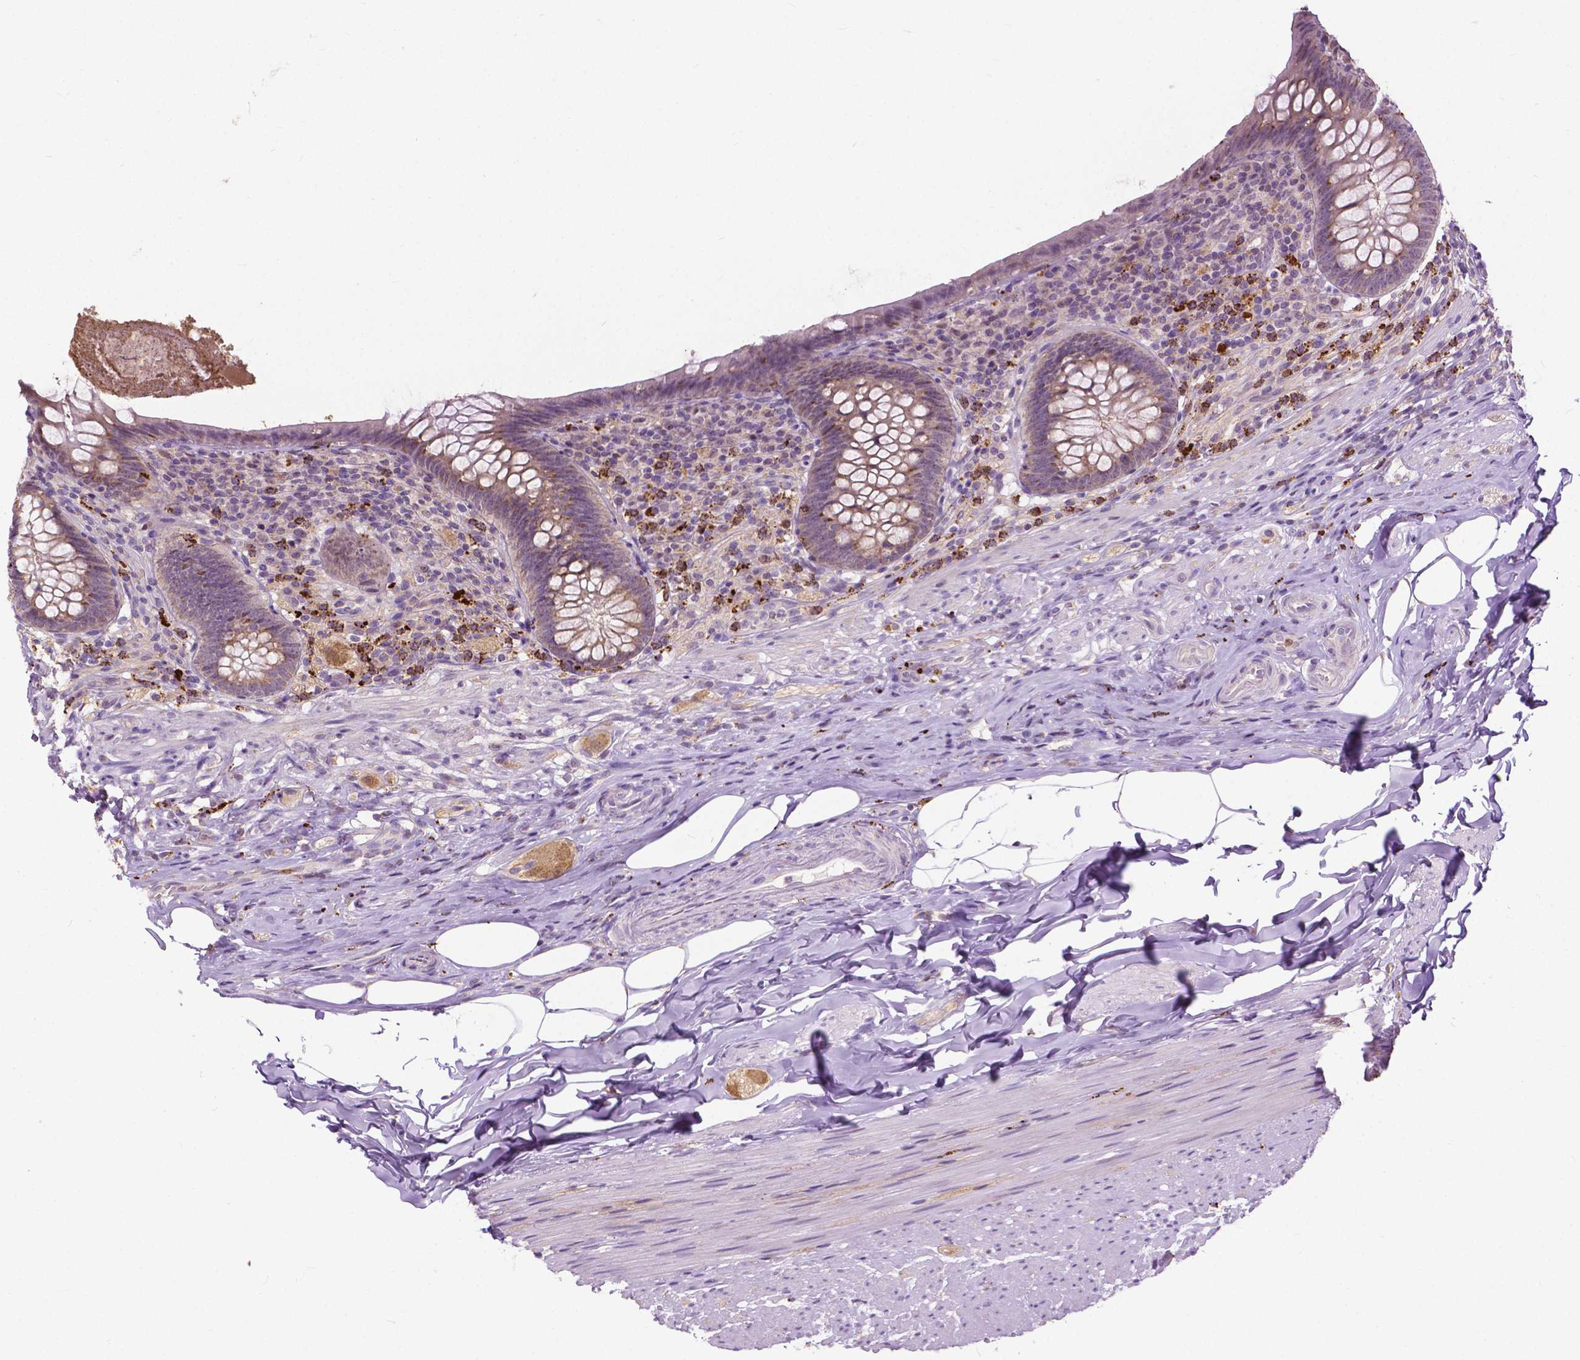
{"staining": {"intensity": "weak", "quantity": "25%-75%", "location": "cytoplasmic/membranous"}, "tissue": "appendix", "cell_type": "Glandular cells", "image_type": "normal", "snomed": [{"axis": "morphology", "description": "Normal tissue, NOS"}, {"axis": "topography", "description": "Appendix"}], "caption": "The image shows staining of unremarkable appendix, revealing weak cytoplasmic/membranous protein staining (brown color) within glandular cells.", "gene": "TTC9B", "patient": {"sex": "male", "age": 47}}